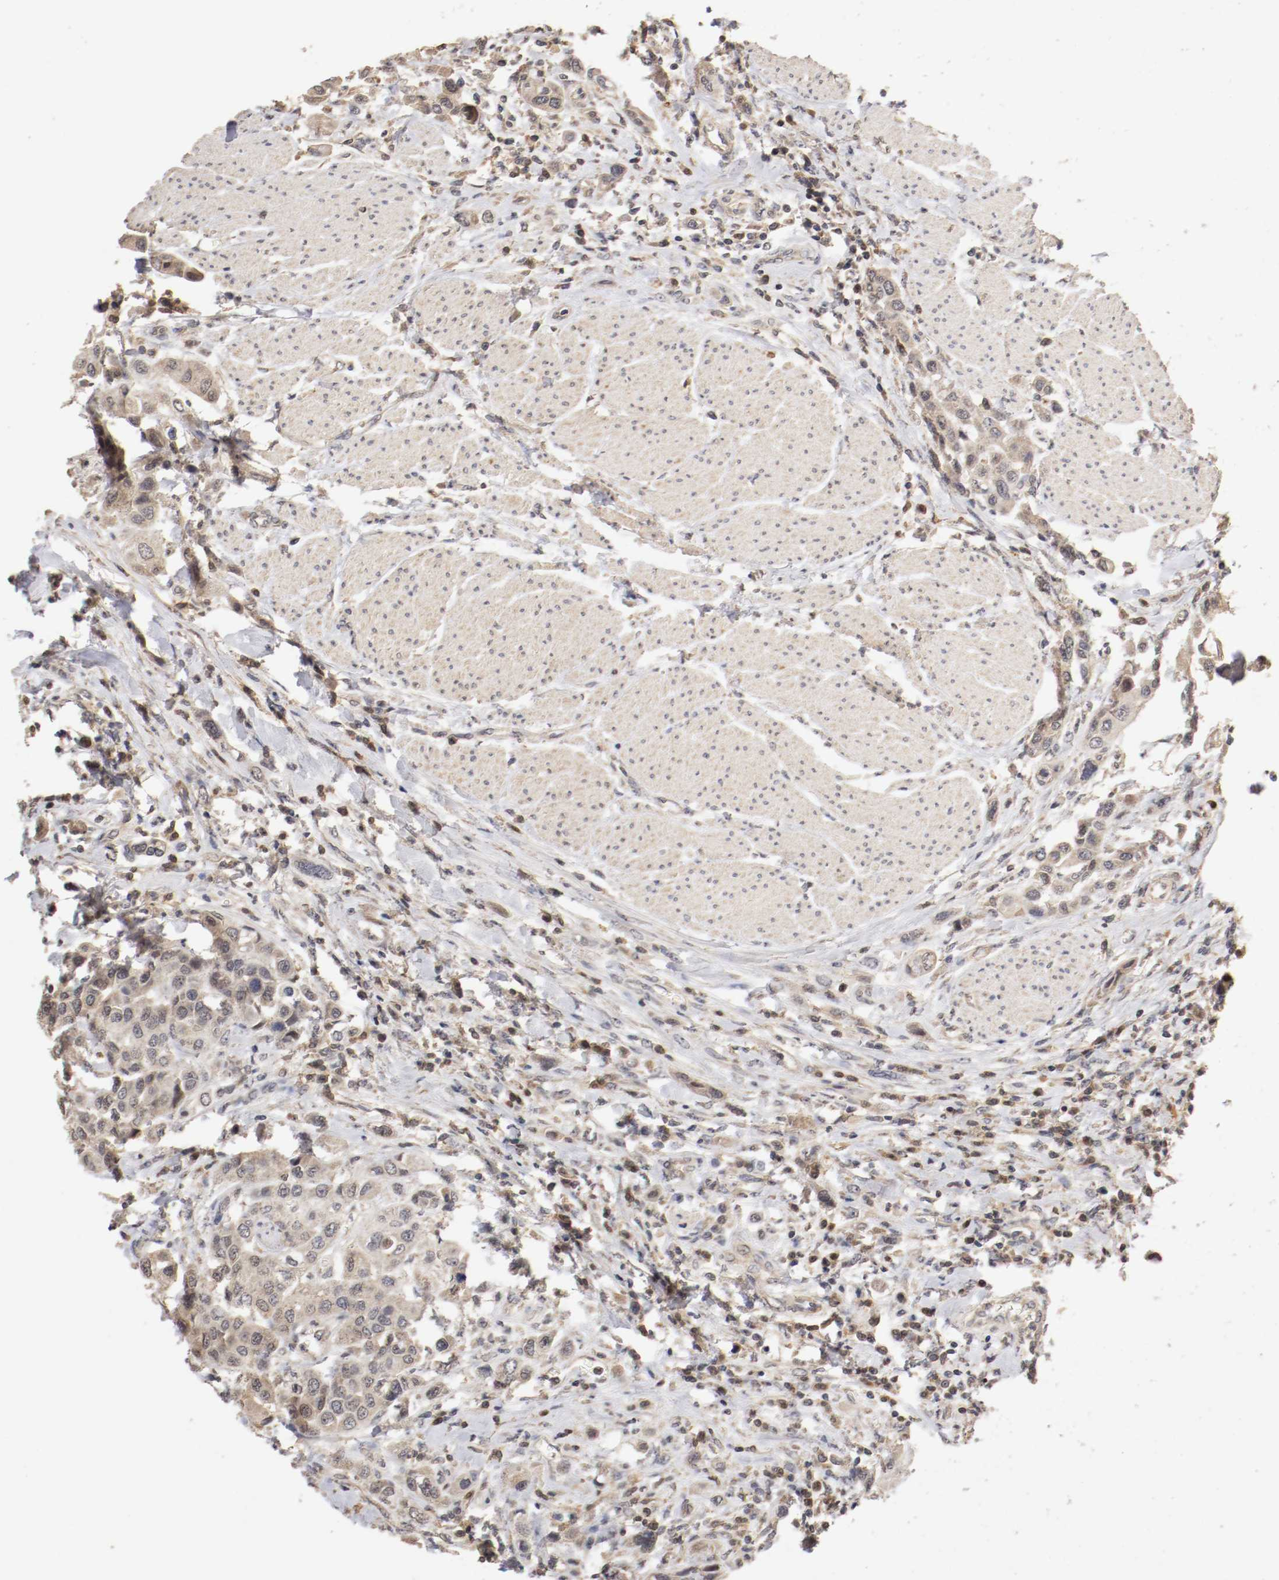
{"staining": {"intensity": "weak", "quantity": ">75%", "location": "cytoplasmic/membranous,nuclear"}, "tissue": "urothelial cancer", "cell_type": "Tumor cells", "image_type": "cancer", "snomed": [{"axis": "morphology", "description": "Urothelial carcinoma, High grade"}, {"axis": "topography", "description": "Urinary bladder"}], "caption": "Weak cytoplasmic/membranous and nuclear protein staining is present in about >75% of tumor cells in urothelial cancer.", "gene": "TNFRSF1B", "patient": {"sex": "male", "age": 50}}